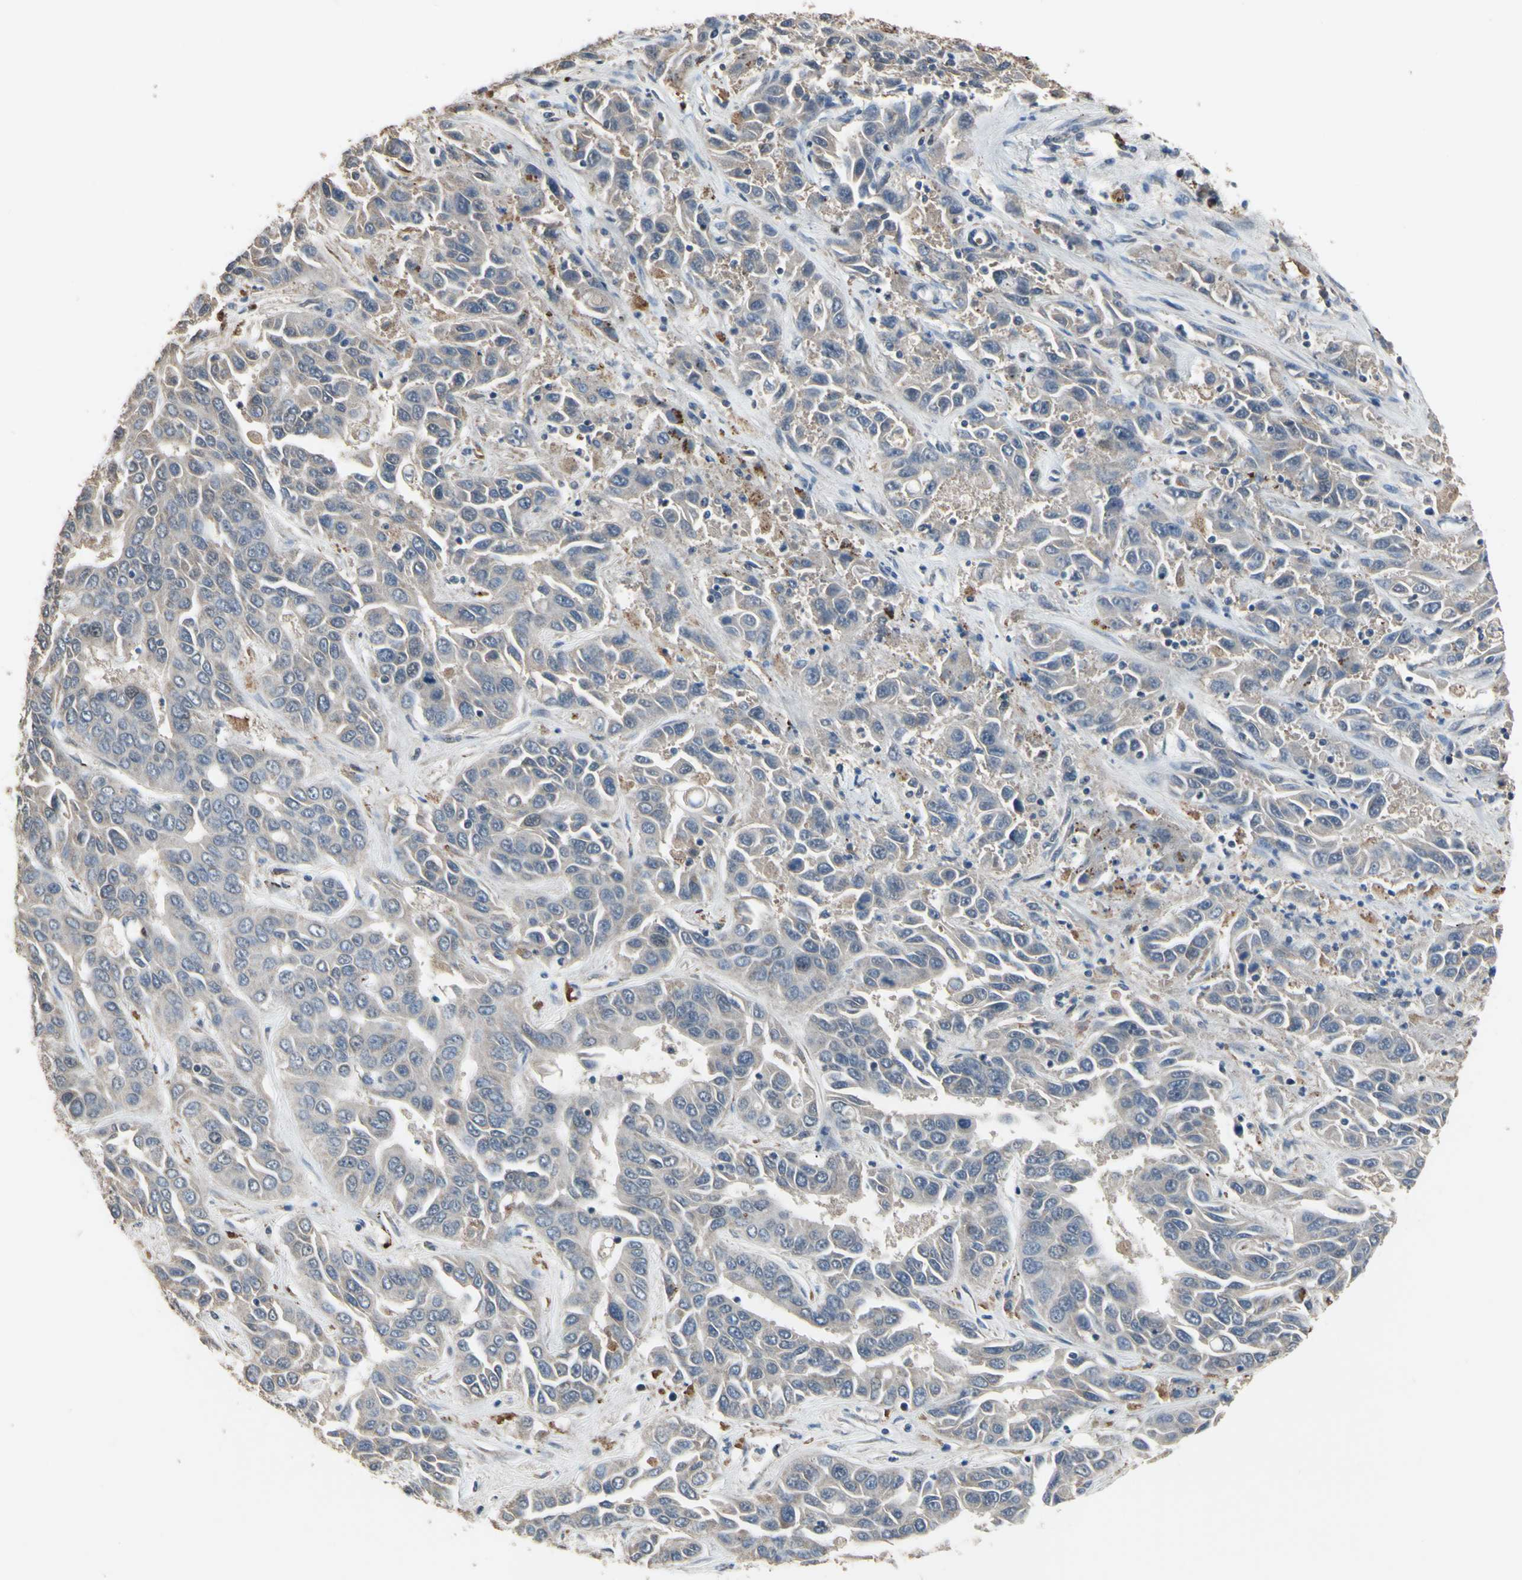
{"staining": {"intensity": "negative", "quantity": "none", "location": "none"}, "tissue": "liver cancer", "cell_type": "Tumor cells", "image_type": "cancer", "snomed": [{"axis": "morphology", "description": "Cholangiocarcinoma"}, {"axis": "topography", "description": "Liver"}], "caption": "A photomicrograph of liver cholangiocarcinoma stained for a protein shows no brown staining in tumor cells.", "gene": "ZNF174", "patient": {"sex": "female", "age": 52}}